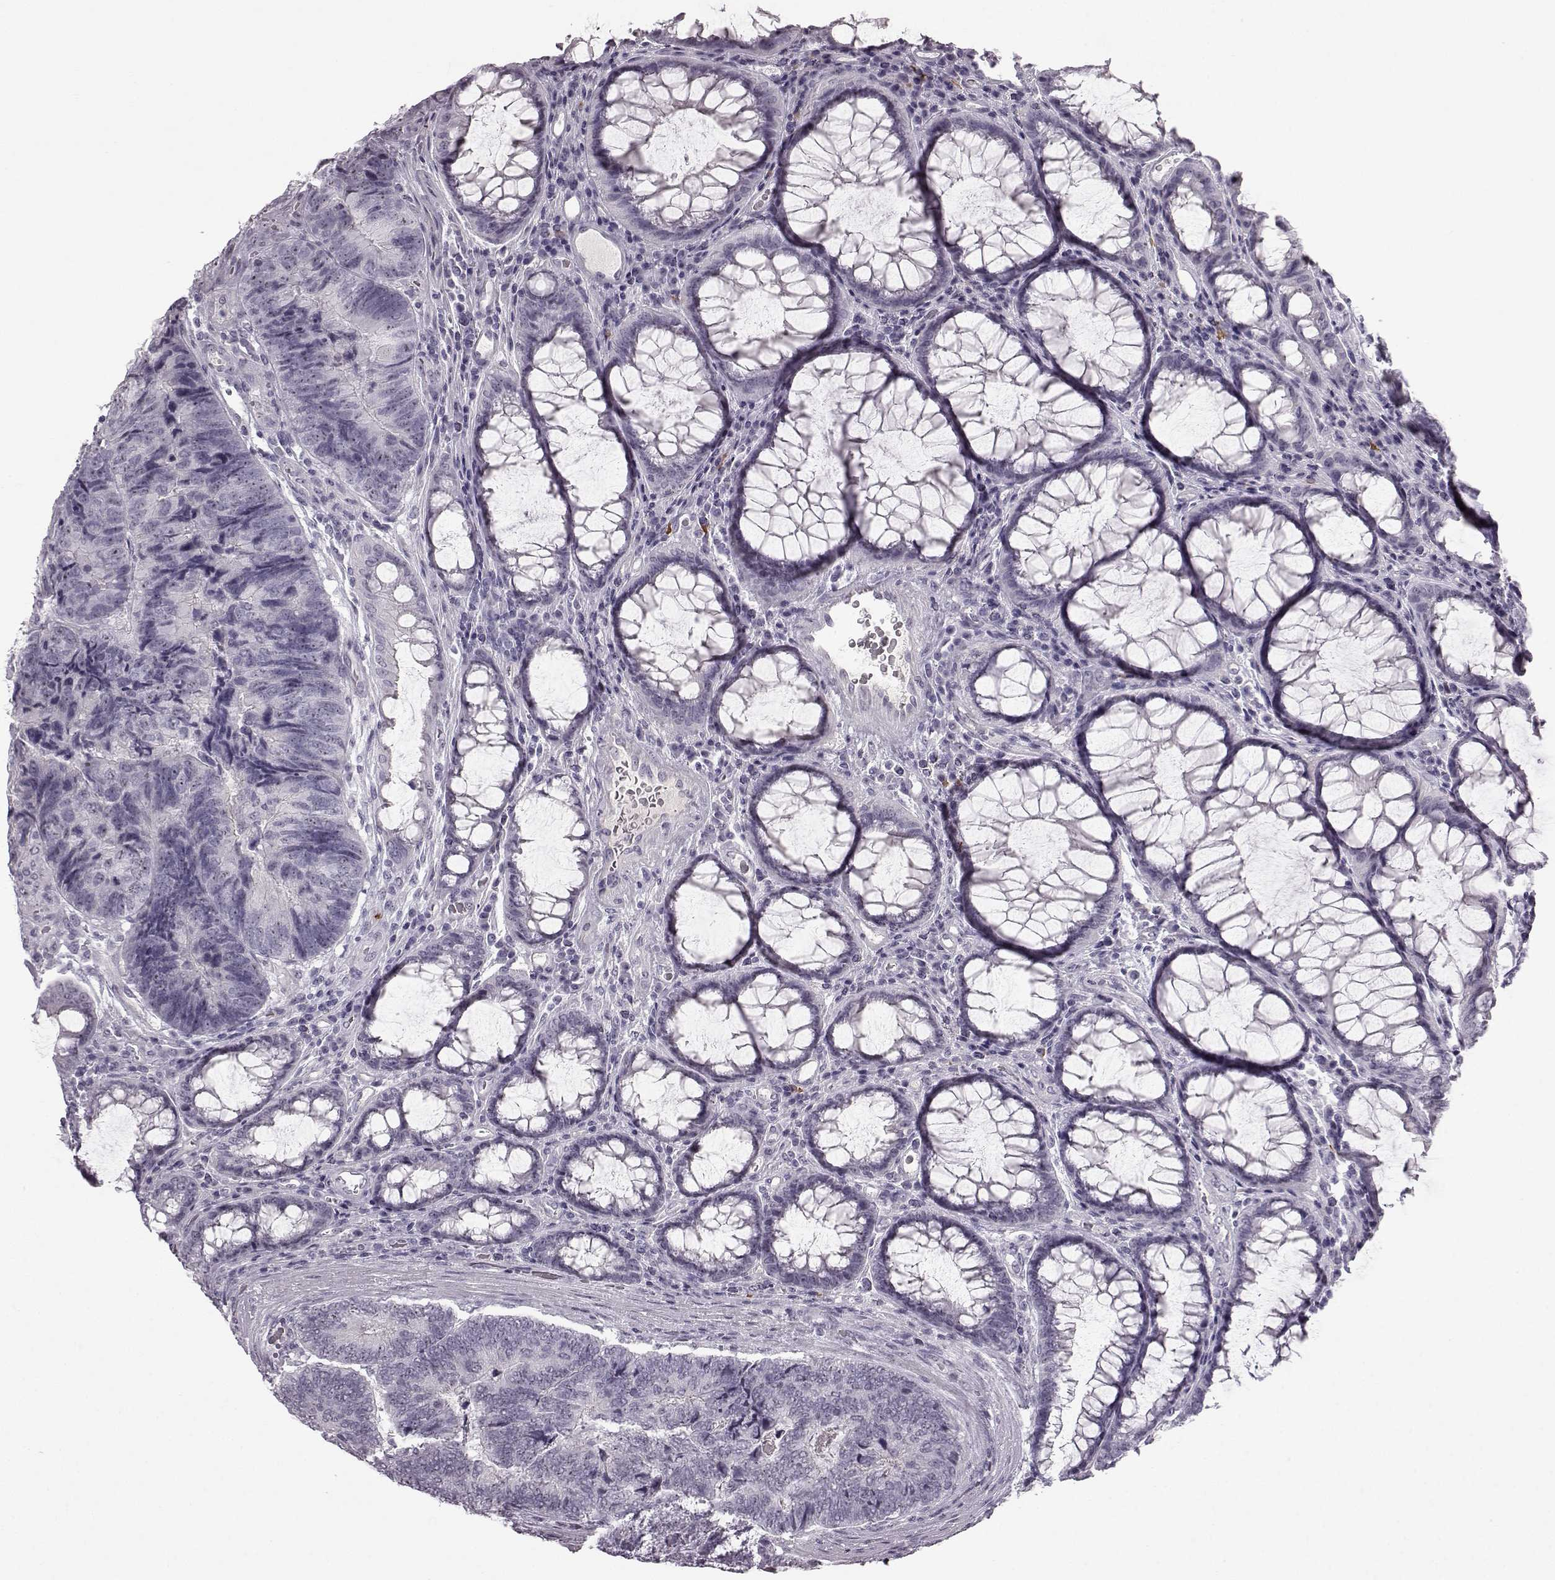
{"staining": {"intensity": "negative", "quantity": "none", "location": "none"}, "tissue": "colorectal cancer", "cell_type": "Tumor cells", "image_type": "cancer", "snomed": [{"axis": "morphology", "description": "Adenocarcinoma, NOS"}, {"axis": "topography", "description": "Colon"}], "caption": "Protein analysis of colorectal adenocarcinoma shows no significant expression in tumor cells. (IHC, brightfield microscopy, high magnification).", "gene": "PRPH2", "patient": {"sex": "female", "age": 67}}